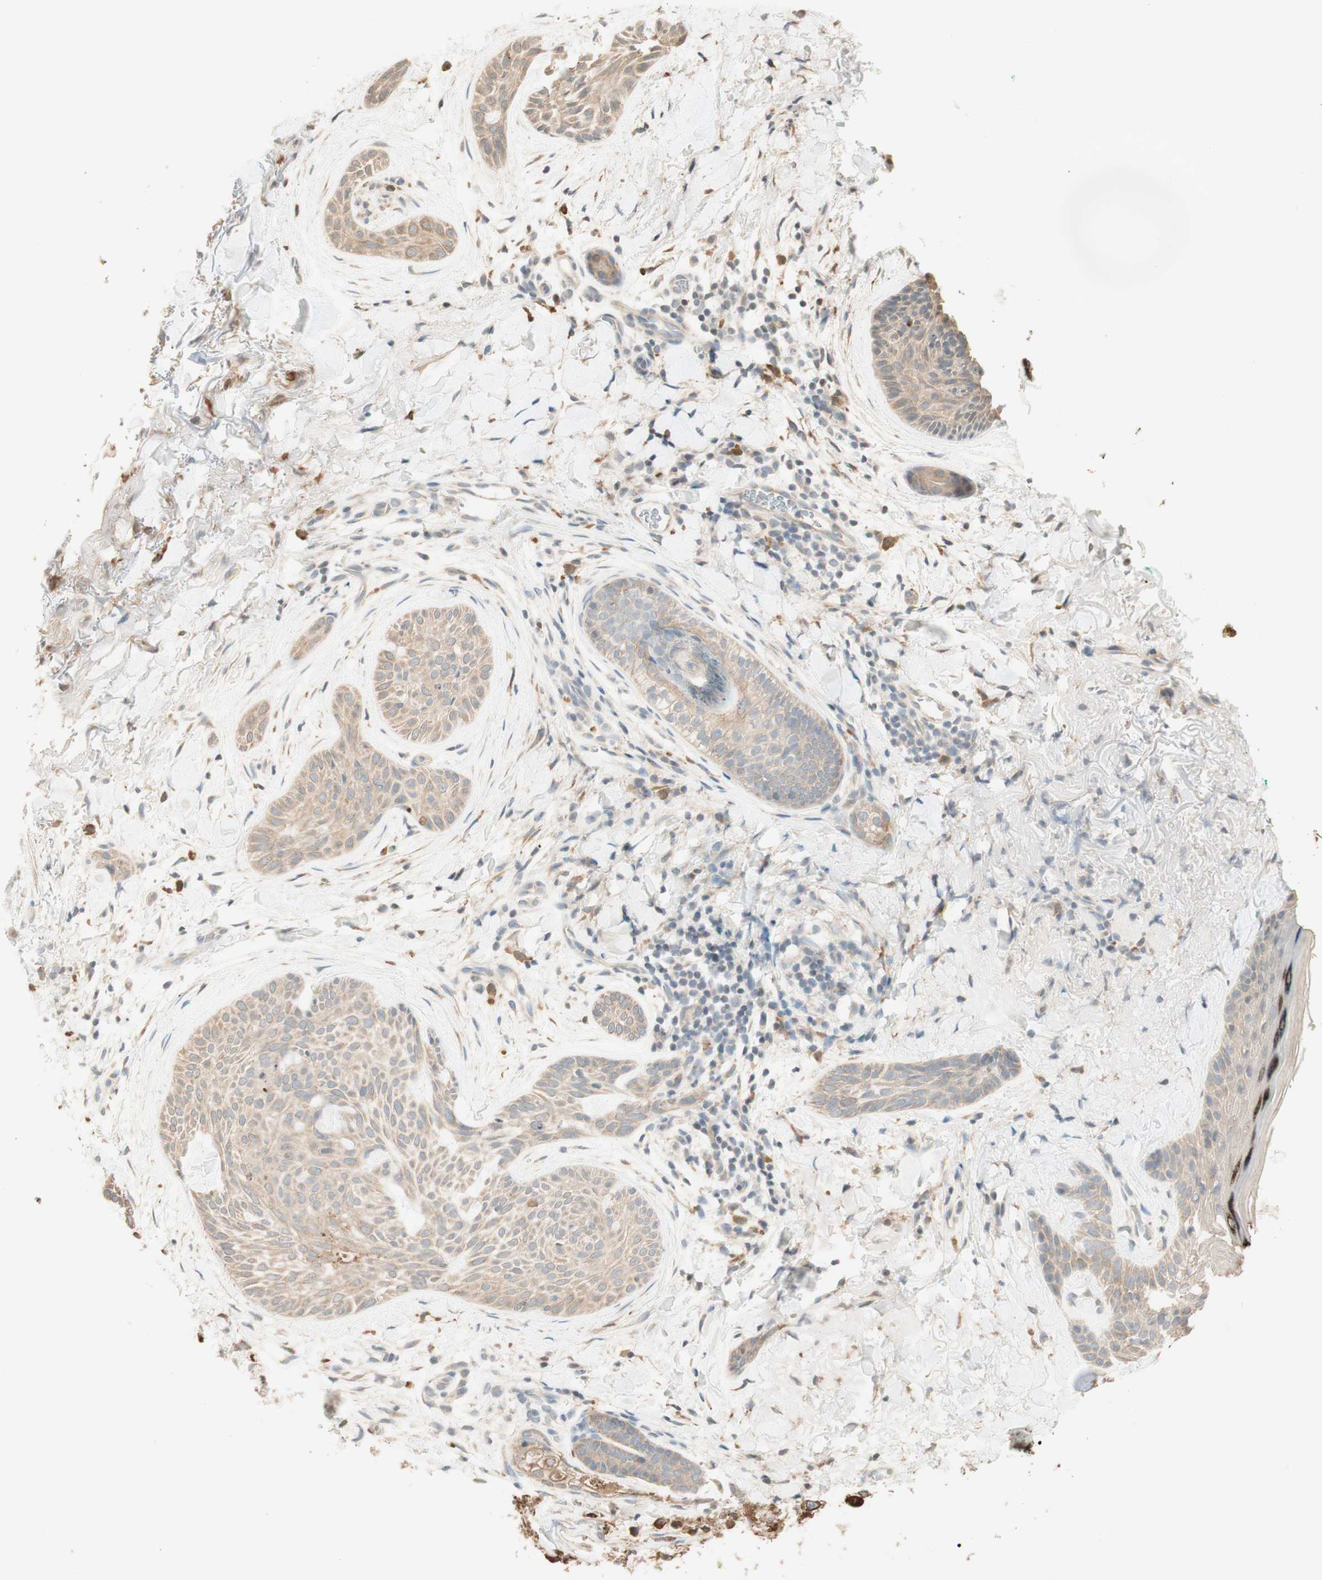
{"staining": {"intensity": "weak", "quantity": ">75%", "location": "cytoplasmic/membranous"}, "tissue": "skin cancer", "cell_type": "Tumor cells", "image_type": "cancer", "snomed": [{"axis": "morphology", "description": "Normal tissue, NOS"}, {"axis": "morphology", "description": "Basal cell carcinoma"}, {"axis": "topography", "description": "Skin"}], "caption": "Brown immunohistochemical staining in skin basal cell carcinoma reveals weak cytoplasmic/membranous expression in approximately >75% of tumor cells.", "gene": "CLCN2", "patient": {"sex": "female", "age": 71}}